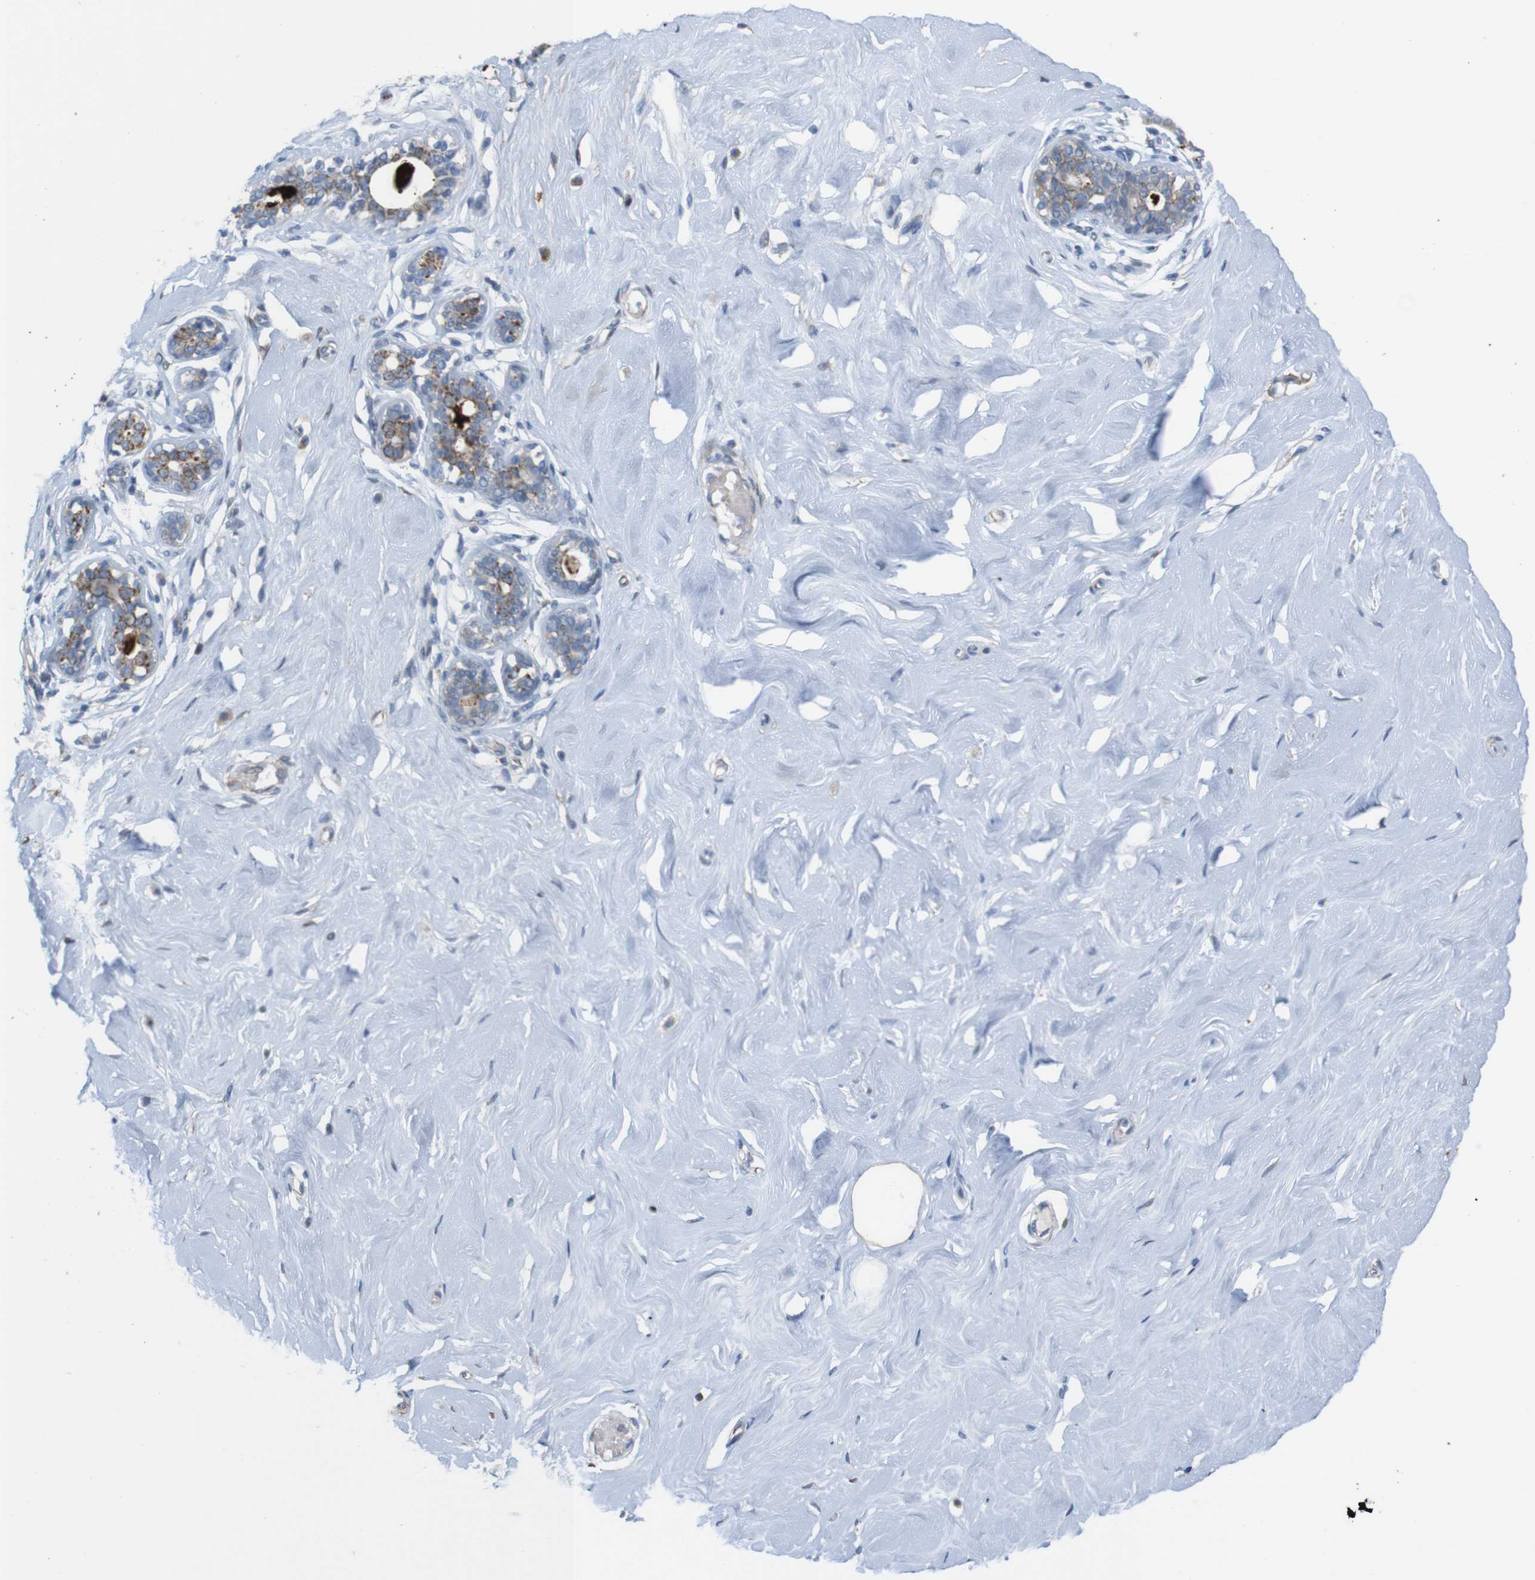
{"staining": {"intensity": "negative", "quantity": "none", "location": "none"}, "tissue": "breast", "cell_type": "Adipocytes", "image_type": "normal", "snomed": [{"axis": "morphology", "description": "Normal tissue, NOS"}, {"axis": "topography", "description": "Breast"}], "caption": "Protein analysis of unremarkable breast displays no significant positivity in adipocytes. (Immunohistochemistry (ihc), brightfield microscopy, high magnification).", "gene": "PTPRR", "patient": {"sex": "female", "age": 23}}